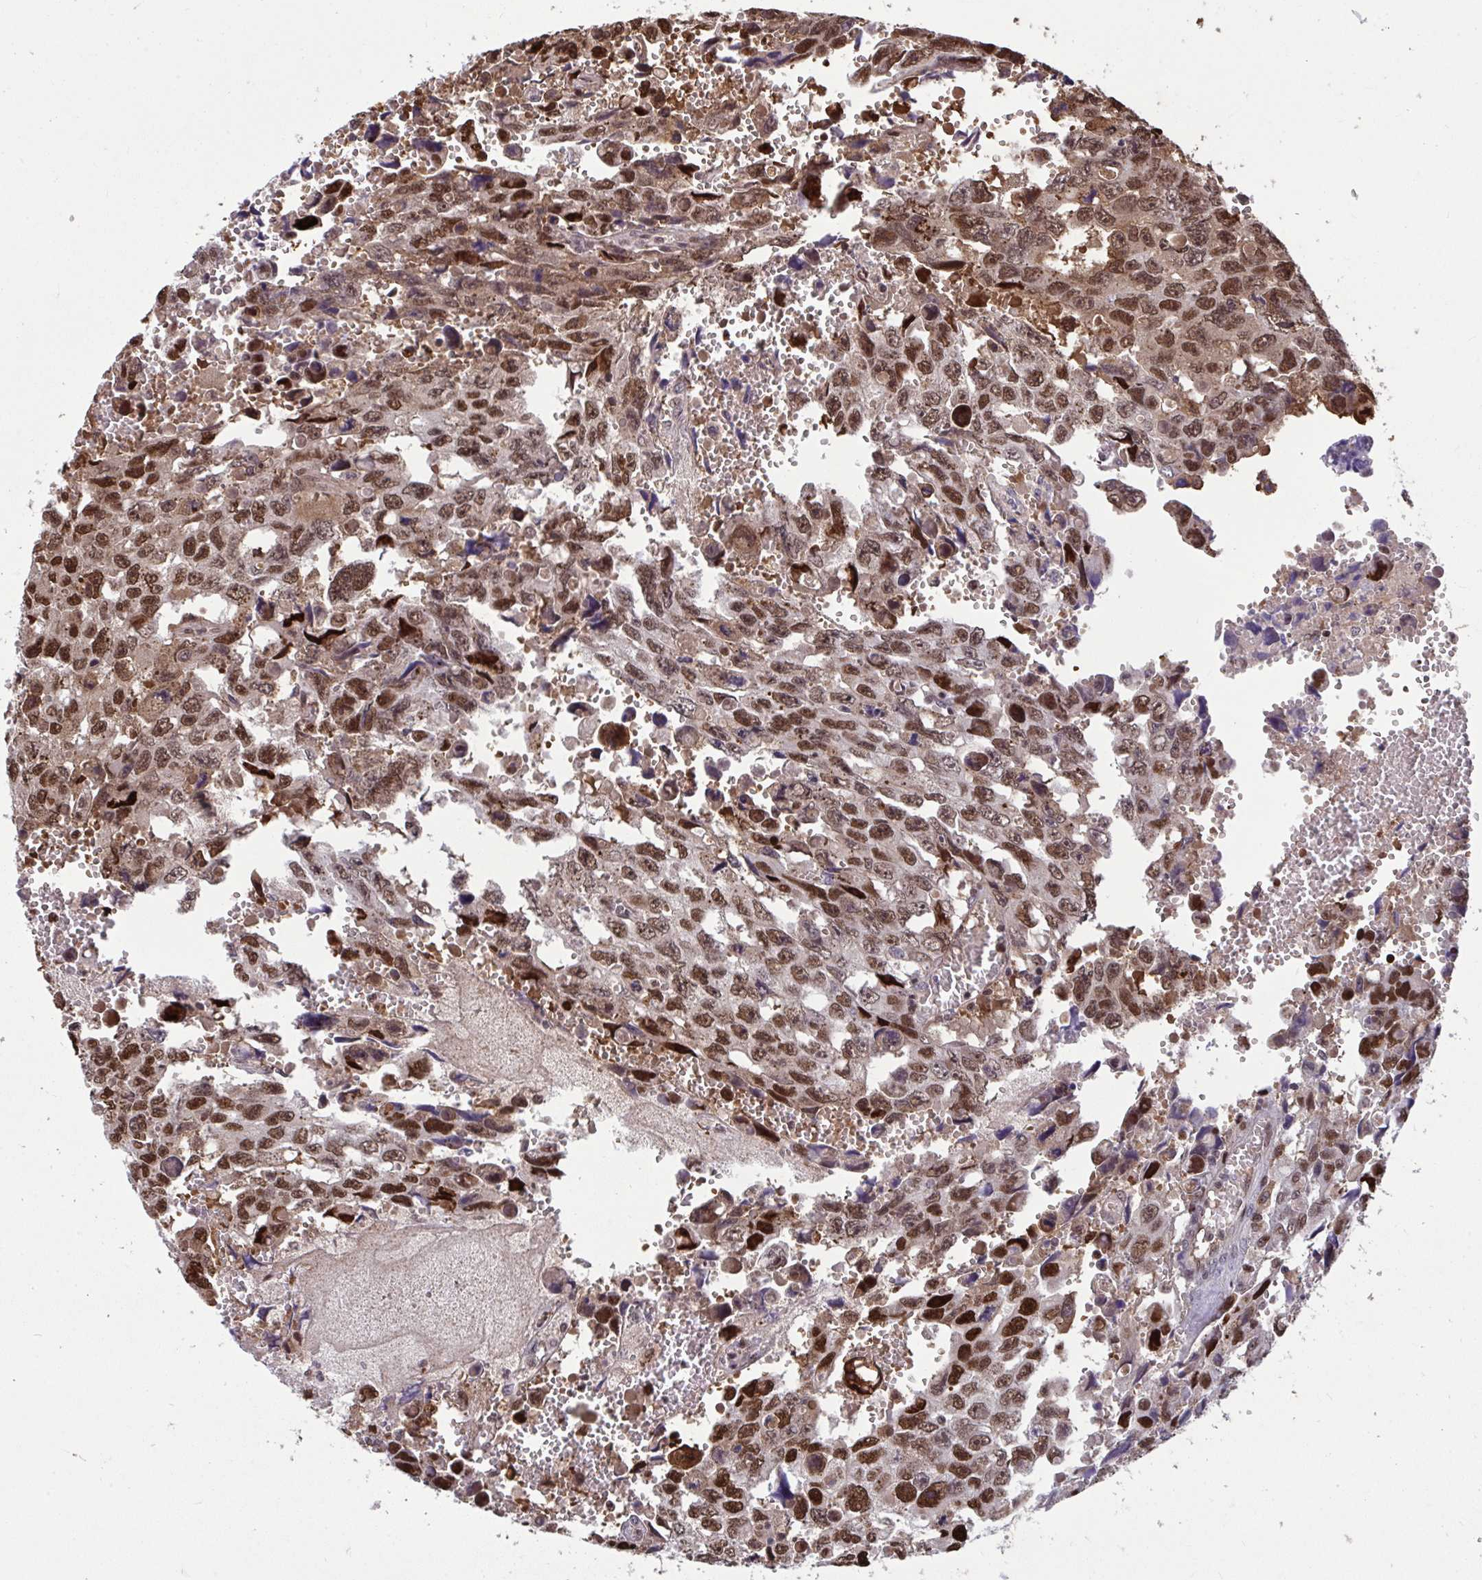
{"staining": {"intensity": "strong", "quantity": ">75%", "location": "cytoplasmic/membranous,nuclear"}, "tissue": "testis cancer", "cell_type": "Tumor cells", "image_type": "cancer", "snomed": [{"axis": "morphology", "description": "Seminoma, NOS"}, {"axis": "topography", "description": "Testis"}], "caption": "Brown immunohistochemical staining in human testis cancer (seminoma) displays strong cytoplasmic/membranous and nuclear expression in about >75% of tumor cells.", "gene": "SLC35C2", "patient": {"sex": "male", "age": 26}}